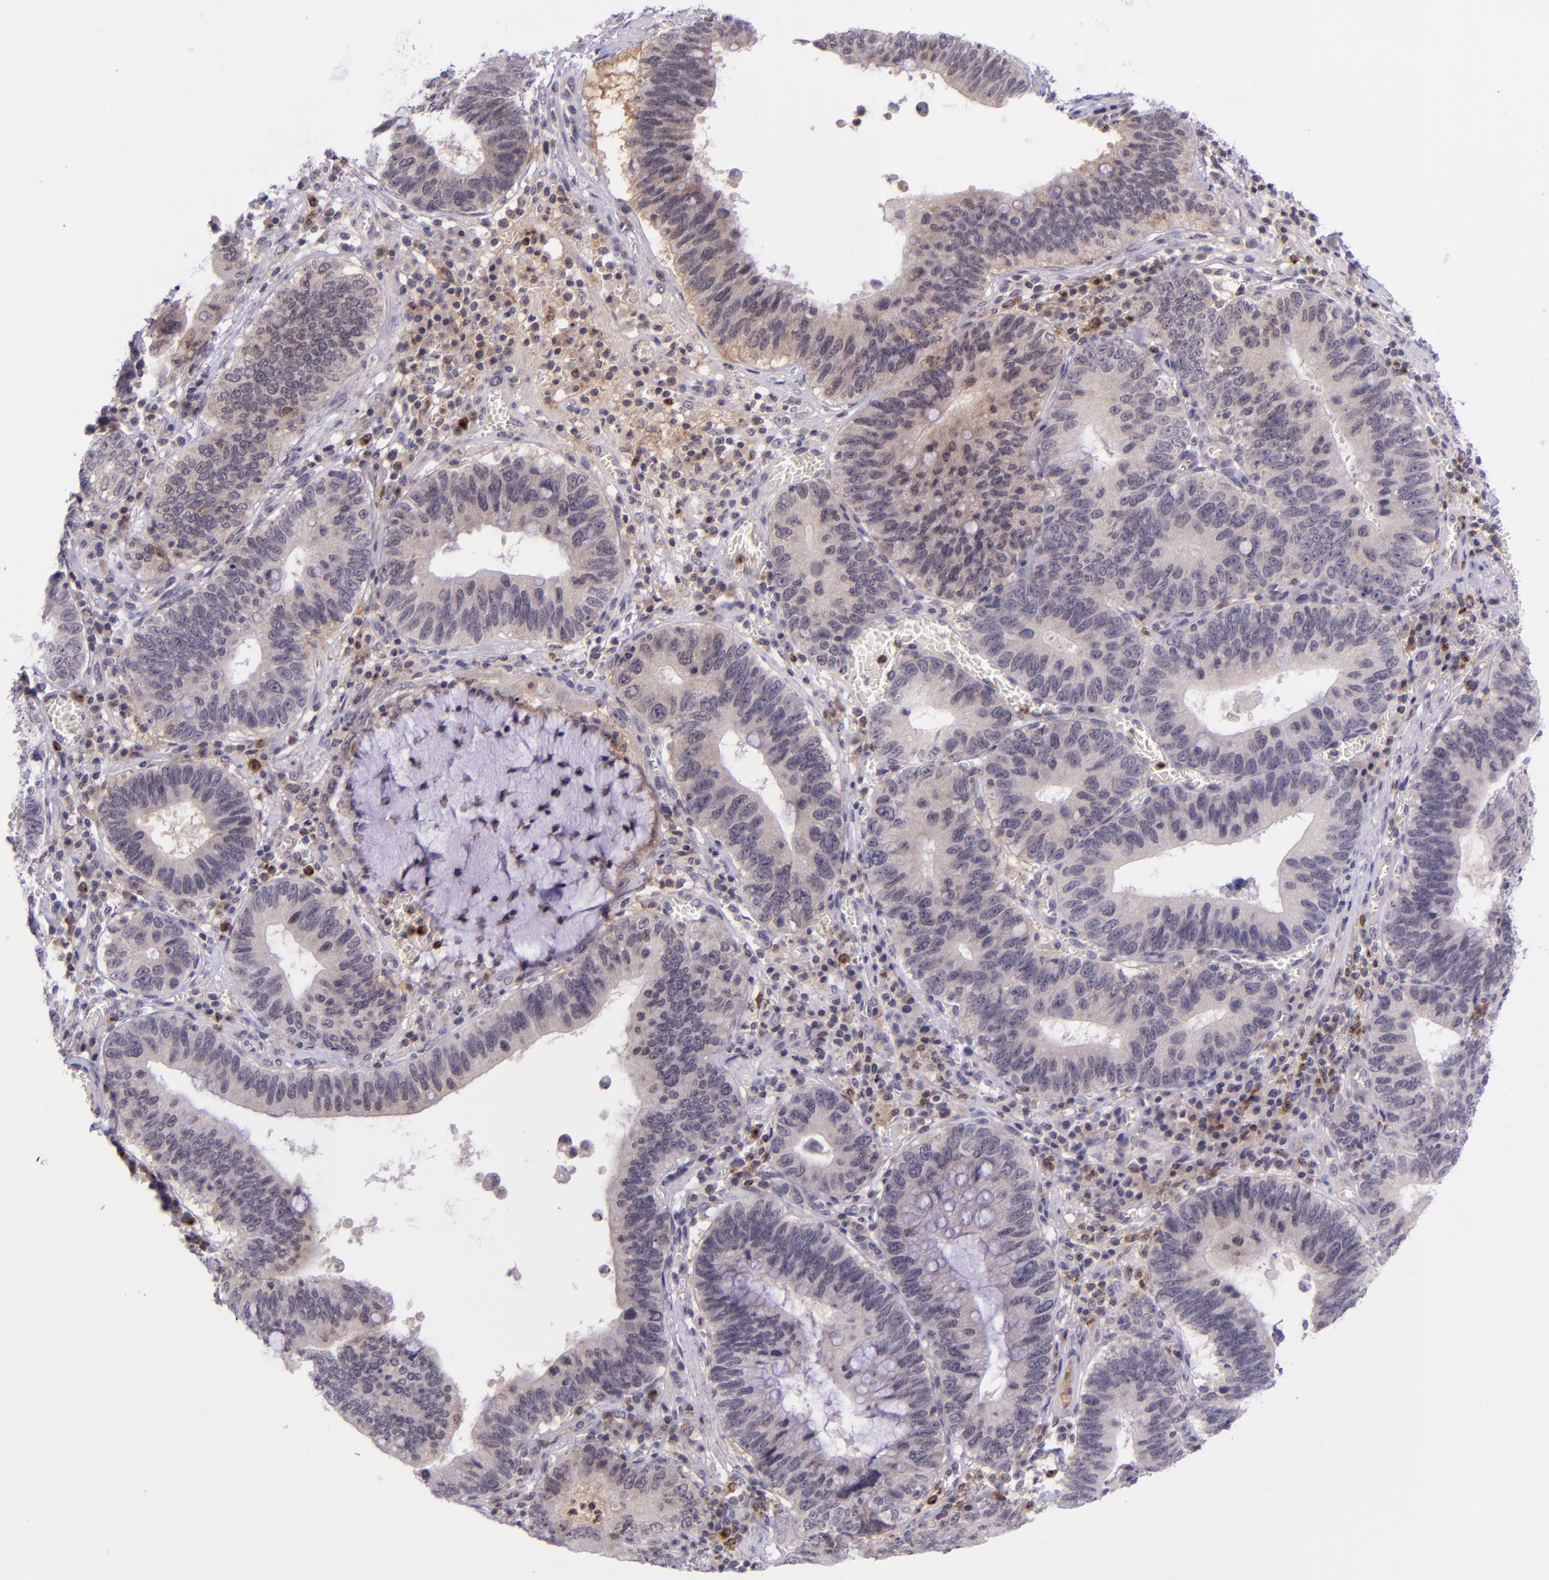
{"staining": {"intensity": "weak", "quantity": "<25%", "location": "cytoplasmic/membranous"}, "tissue": "stomach cancer", "cell_type": "Tumor cells", "image_type": "cancer", "snomed": [{"axis": "morphology", "description": "Adenocarcinoma, NOS"}, {"axis": "topography", "description": "Stomach"}, {"axis": "topography", "description": "Gastric cardia"}], "caption": "Immunohistochemistry (IHC) of stomach adenocarcinoma reveals no expression in tumor cells.", "gene": "SELL", "patient": {"sex": "male", "age": 59}}